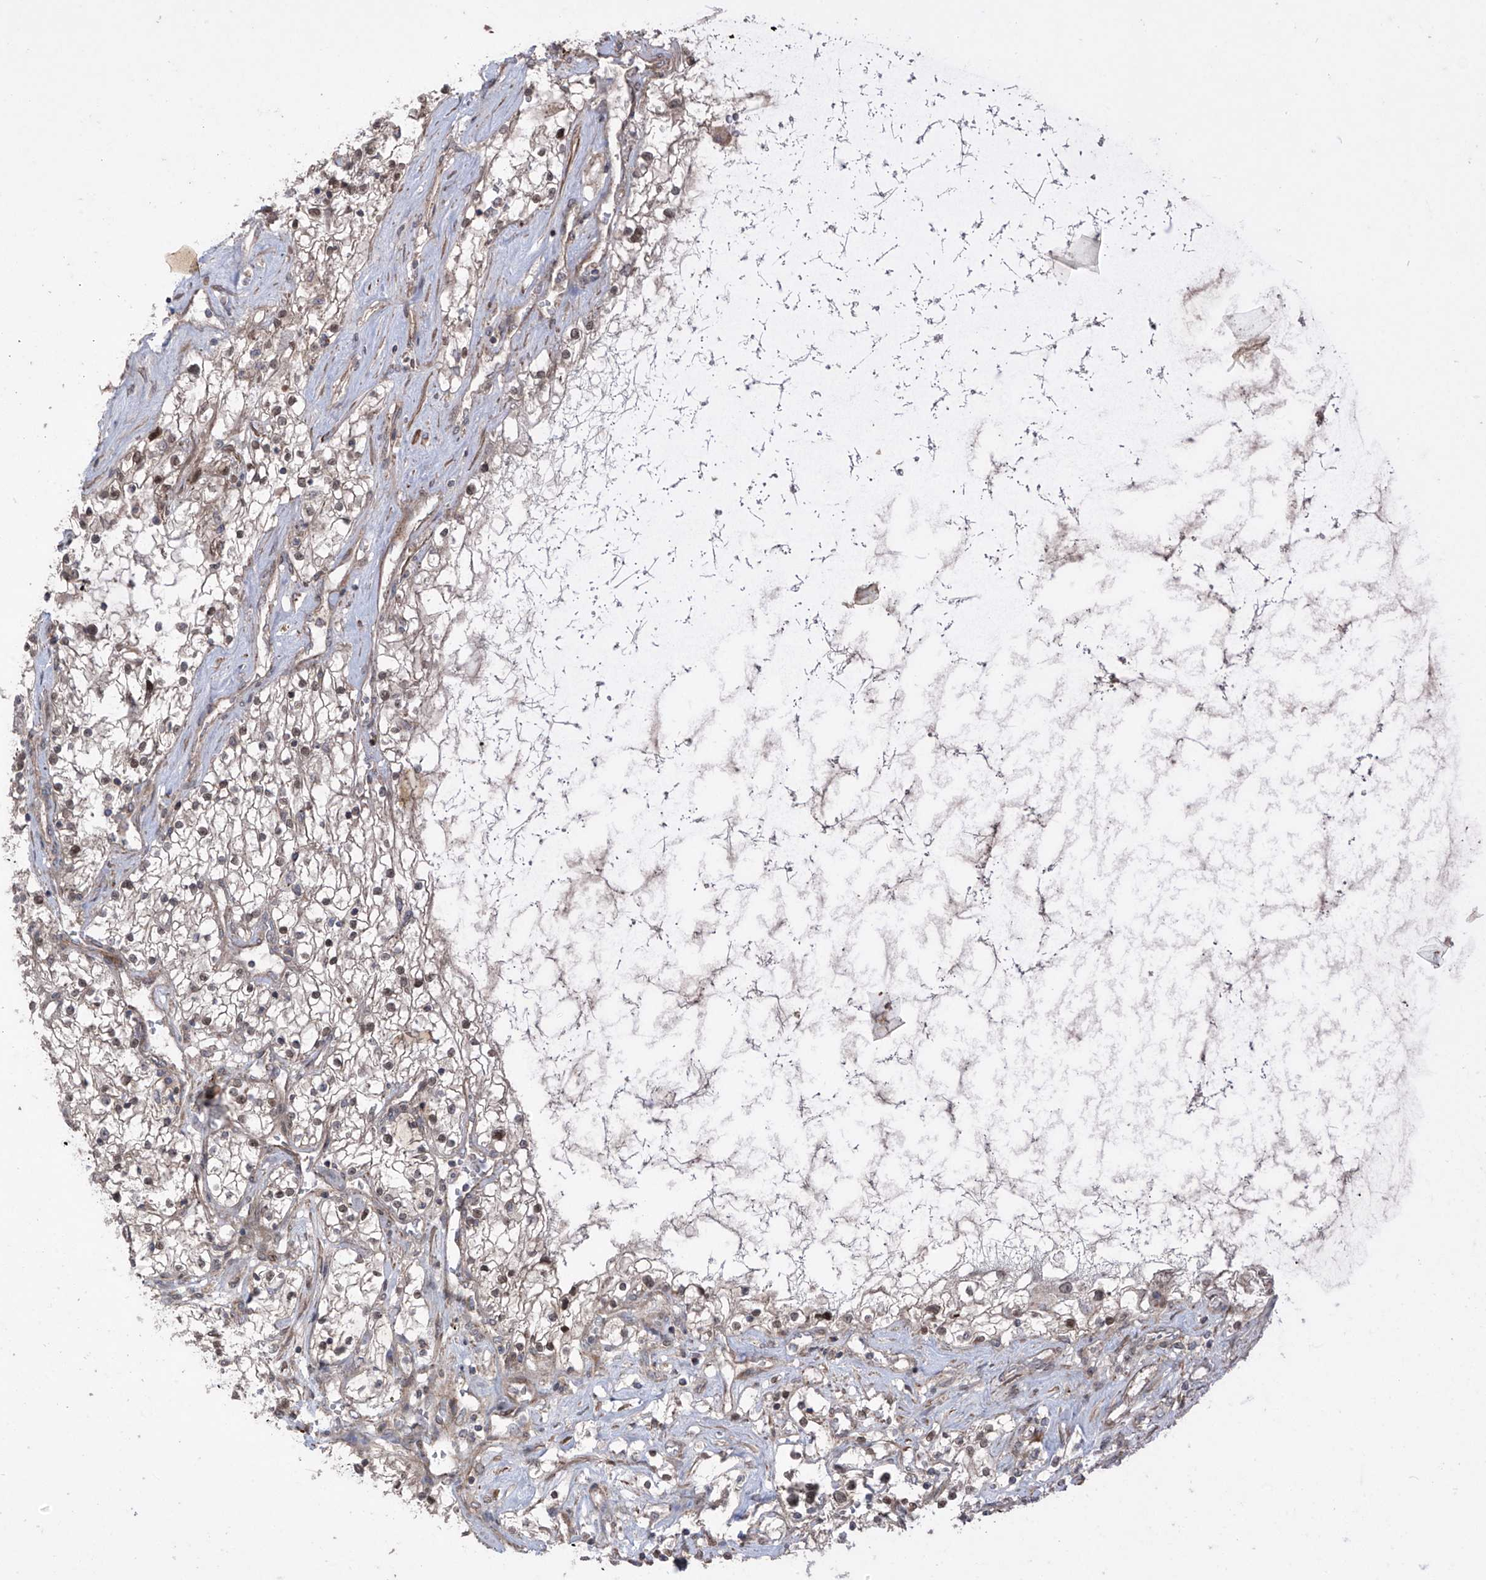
{"staining": {"intensity": "moderate", "quantity": "25%-75%", "location": "nuclear"}, "tissue": "renal cancer", "cell_type": "Tumor cells", "image_type": "cancer", "snomed": [{"axis": "morphology", "description": "Normal tissue, NOS"}, {"axis": "morphology", "description": "Adenocarcinoma, NOS"}, {"axis": "topography", "description": "Kidney"}], "caption": "Protein staining shows moderate nuclear staining in approximately 25%-75% of tumor cells in renal cancer (adenocarcinoma). Immunohistochemistry stains the protein in brown and the nuclei are stained blue.", "gene": "LRRC74A", "patient": {"sex": "male", "age": 68}}